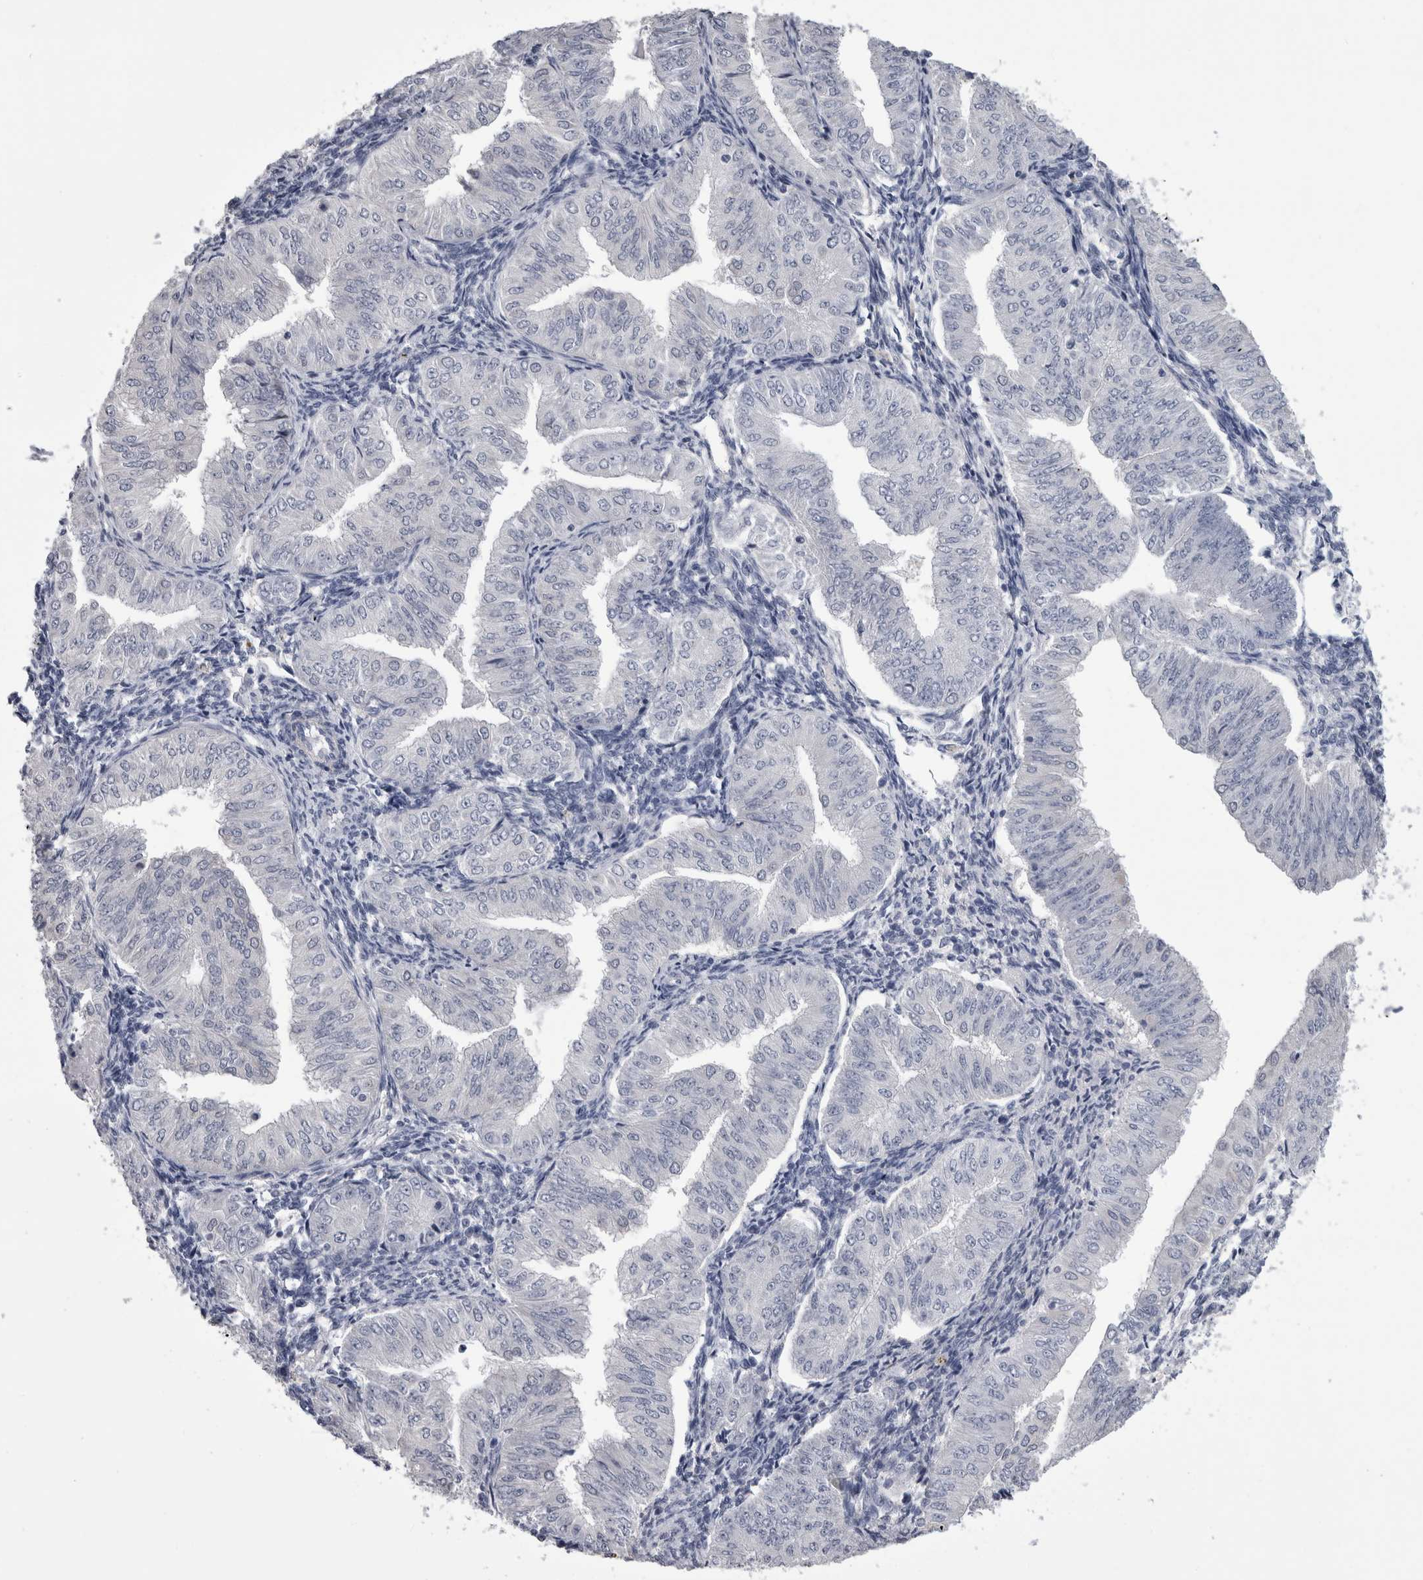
{"staining": {"intensity": "negative", "quantity": "none", "location": "none"}, "tissue": "endometrial cancer", "cell_type": "Tumor cells", "image_type": "cancer", "snomed": [{"axis": "morphology", "description": "Normal tissue, NOS"}, {"axis": "morphology", "description": "Adenocarcinoma, NOS"}, {"axis": "topography", "description": "Endometrium"}], "caption": "IHC histopathology image of neoplastic tissue: endometrial cancer stained with DAB (3,3'-diaminobenzidine) reveals no significant protein staining in tumor cells.", "gene": "AFMID", "patient": {"sex": "female", "age": 53}}